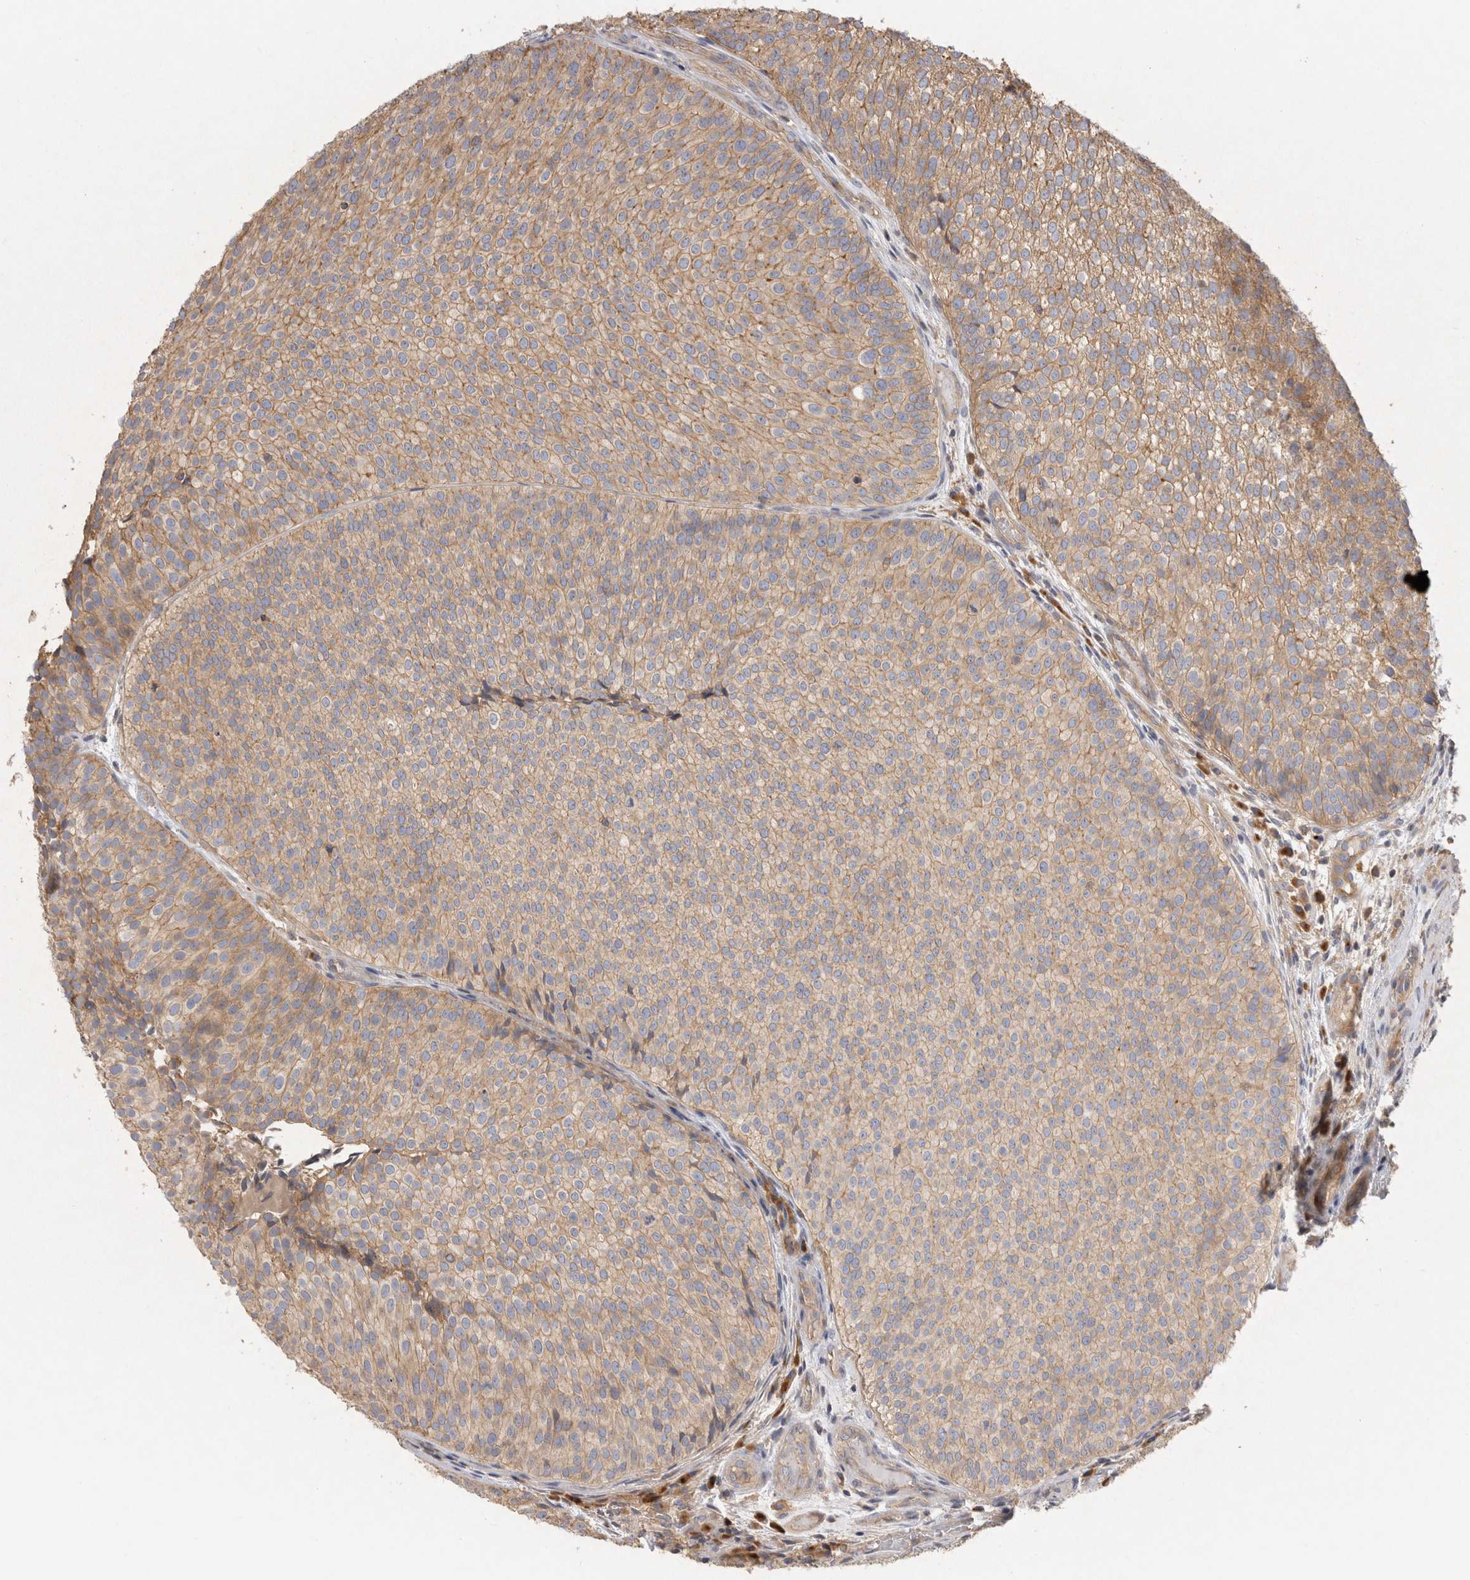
{"staining": {"intensity": "weak", "quantity": ">75%", "location": "cytoplasmic/membranous"}, "tissue": "urothelial cancer", "cell_type": "Tumor cells", "image_type": "cancer", "snomed": [{"axis": "morphology", "description": "Urothelial carcinoma, Low grade"}, {"axis": "topography", "description": "Urinary bladder"}], "caption": "Weak cytoplasmic/membranous expression is present in about >75% of tumor cells in urothelial carcinoma (low-grade).", "gene": "CHMP6", "patient": {"sex": "male", "age": 86}}